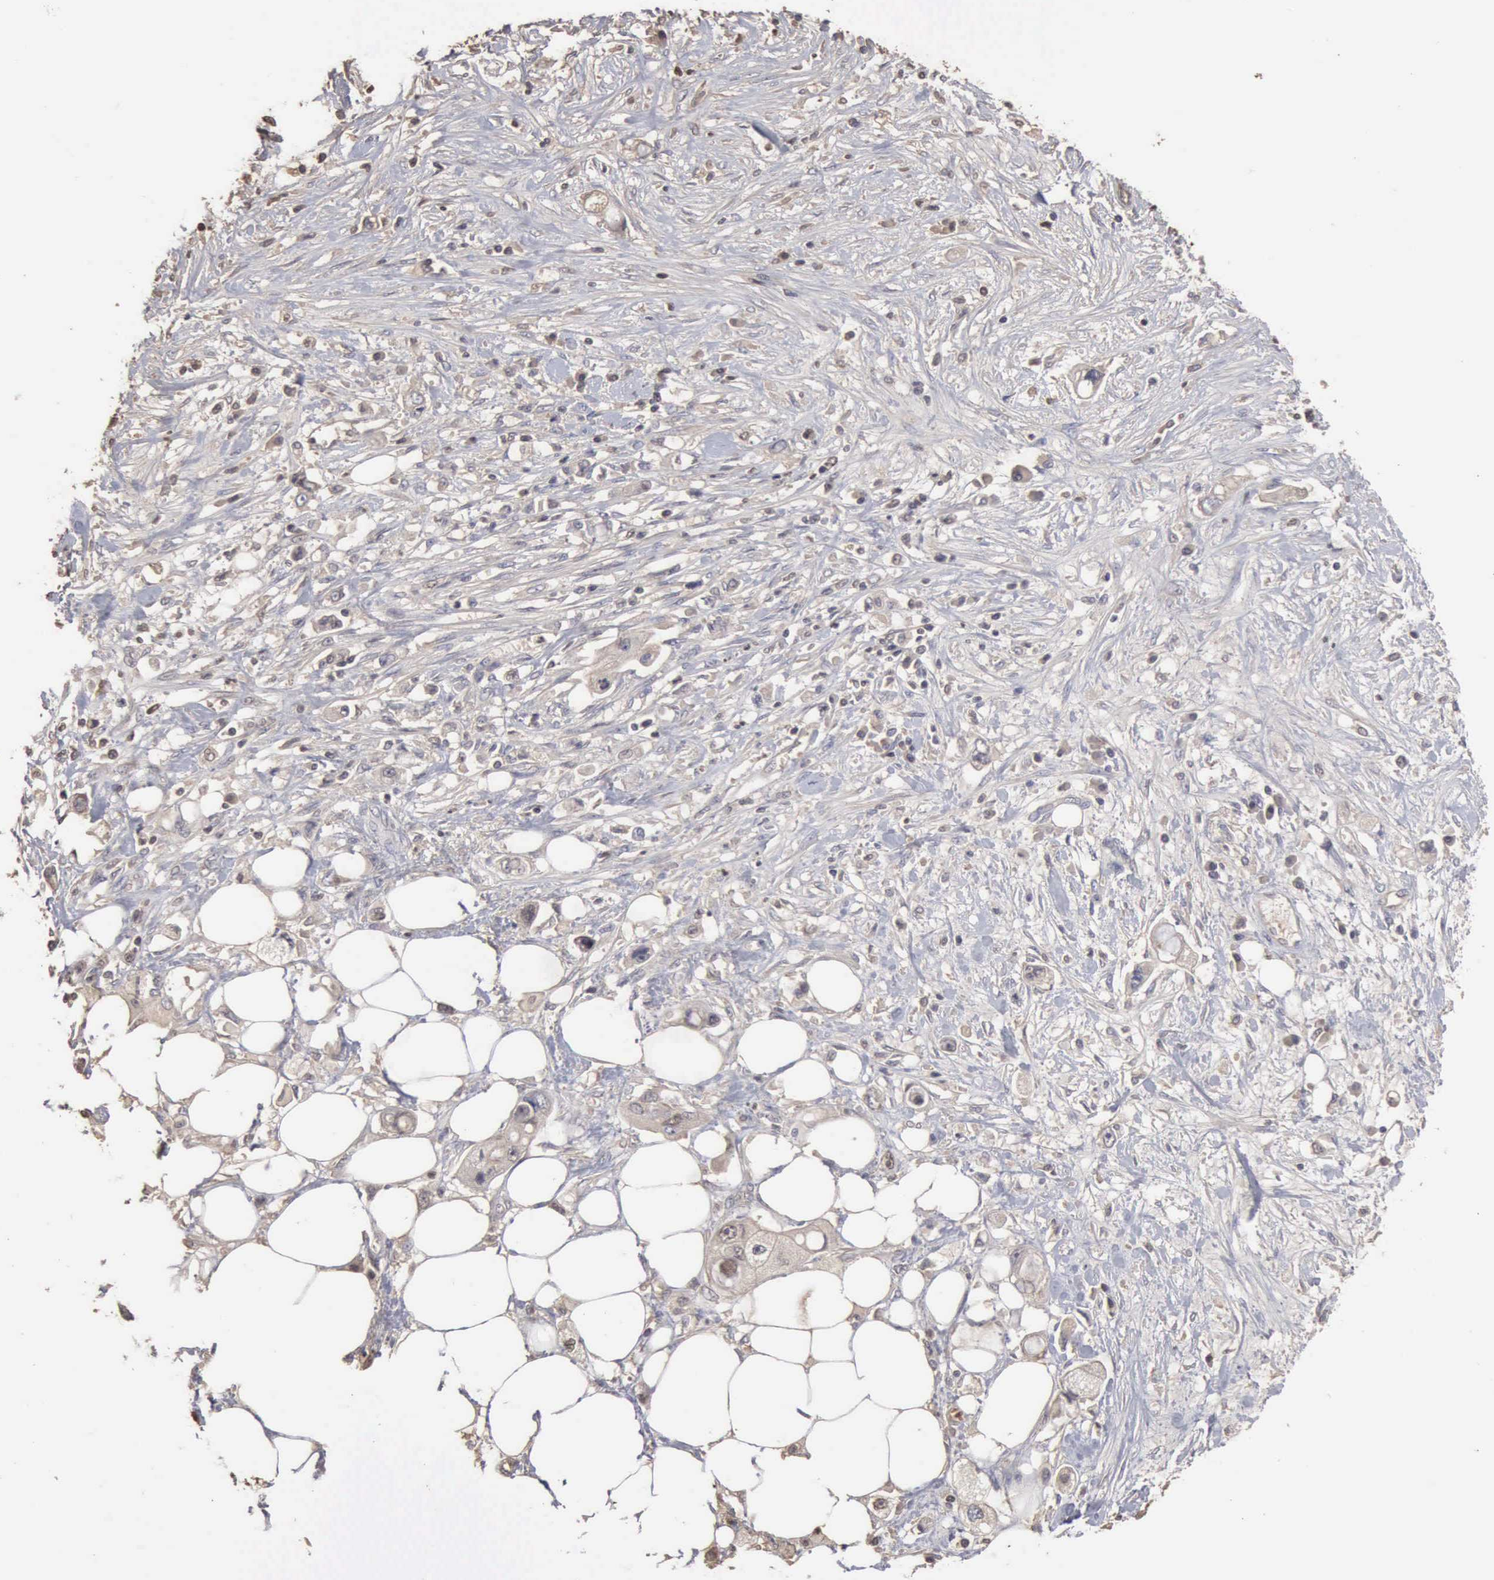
{"staining": {"intensity": "negative", "quantity": "none", "location": "none"}, "tissue": "pancreatic cancer", "cell_type": "Tumor cells", "image_type": "cancer", "snomed": [{"axis": "morphology", "description": "Adenocarcinoma, NOS"}, {"axis": "topography", "description": "Pancreas"}, {"axis": "topography", "description": "Stomach, upper"}], "caption": "Immunohistochemistry micrograph of adenocarcinoma (pancreatic) stained for a protein (brown), which shows no staining in tumor cells. (DAB (3,3'-diaminobenzidine) immunohistochemistry (IHC) with hematoxylin counter stain).", "gene": "SERPINA1", "patient": {"sex": "male", "age": 77}}